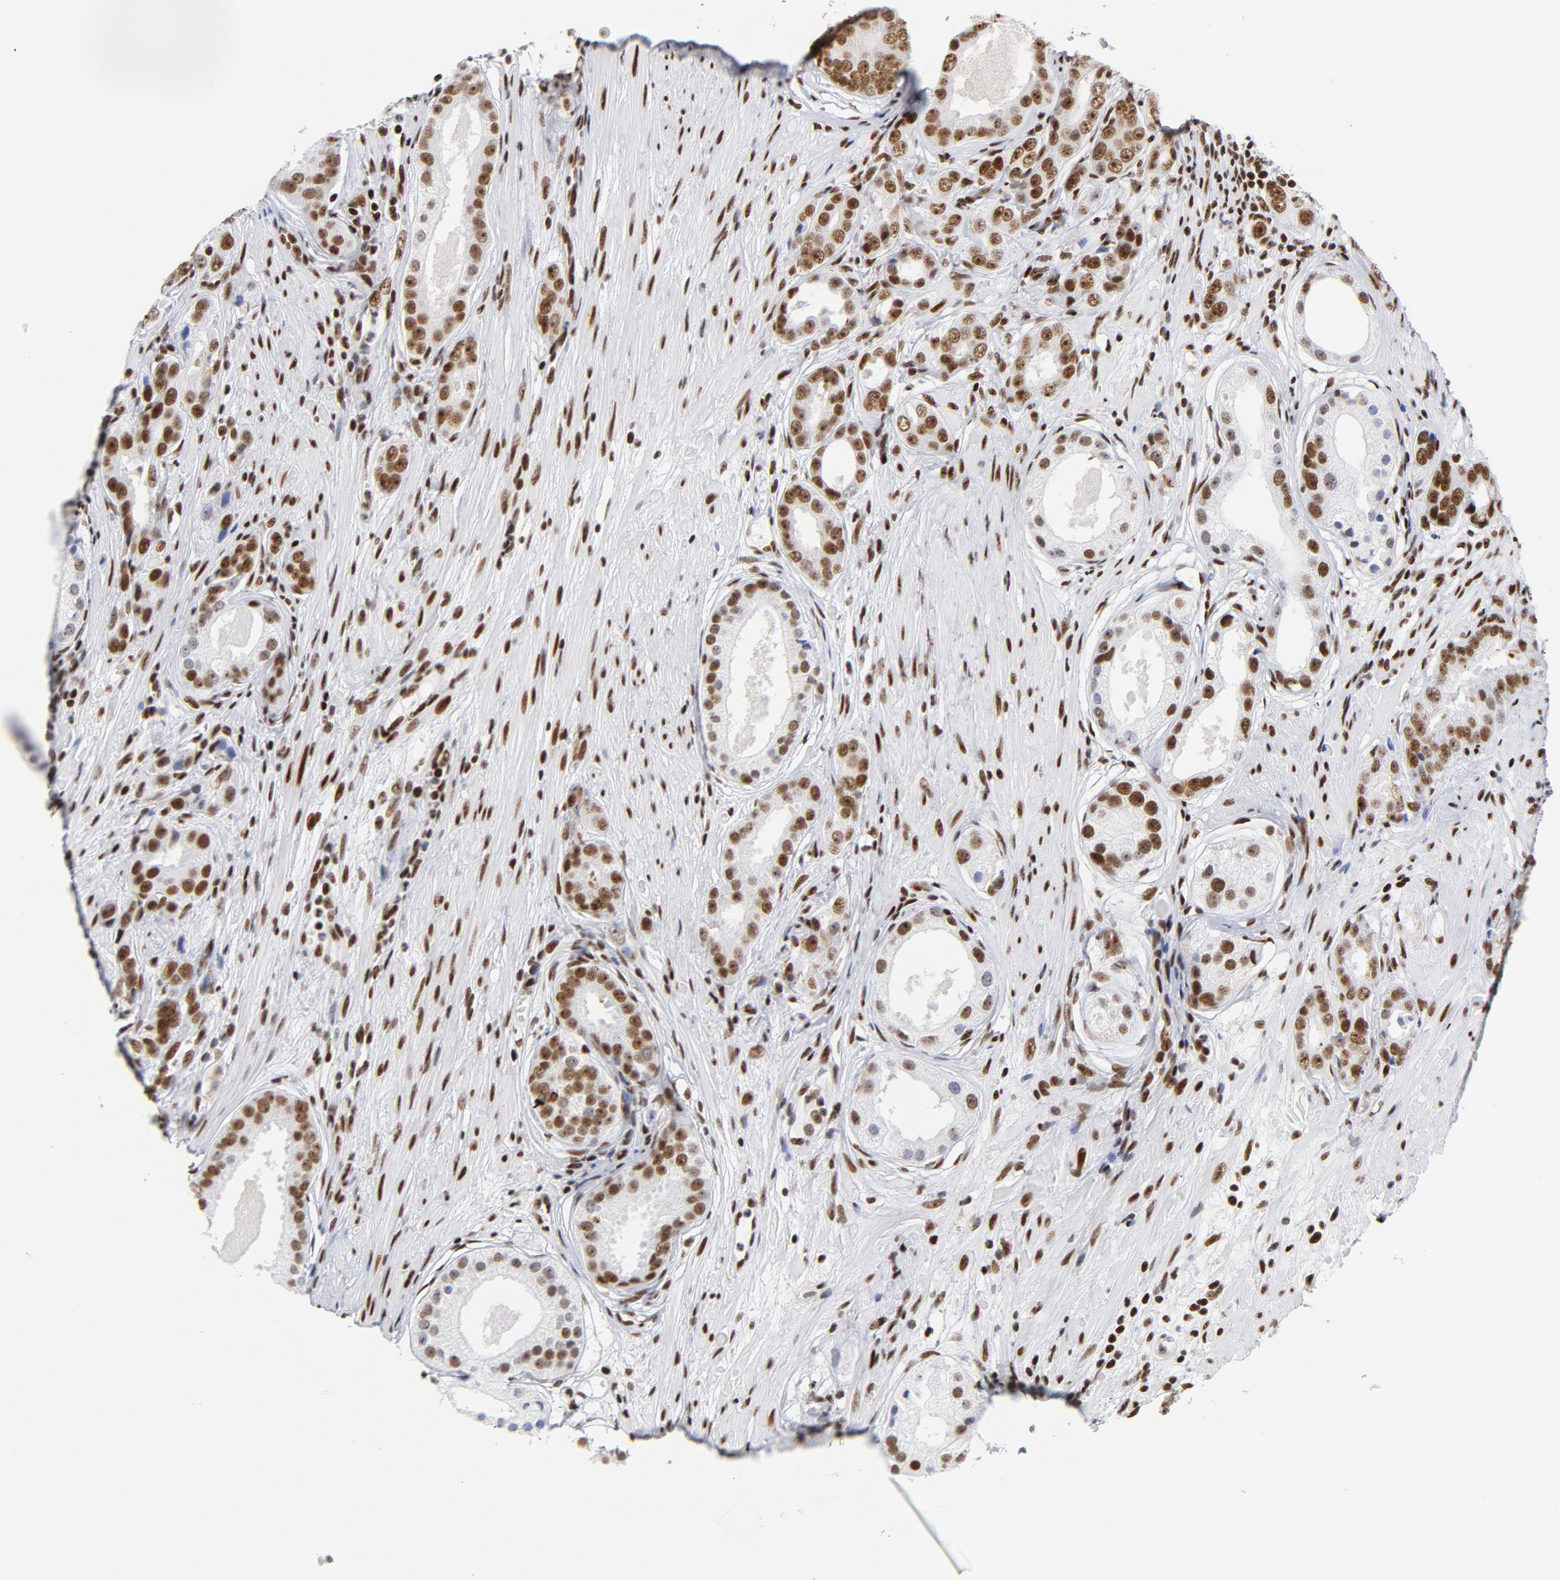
{"staining": {"intensity": "strong", "quantity": ">75%", "location": "nuclear"}, "tissue": "prostate cancer", "cell_type": "Tumor cells", "image_type": "cancer", "snomed": [{"axis": "morphology", "description": "Adenocarcinoma, Medium grade"}, {"axis": "topography", "description": "Prostate"}], "caption": "This is an image of immunohistochemistry (IHC) staining of prostate adenocarcinoma (medium-grade), which shows strong positivity in the nuclear of tumor cells.", "gene": "XRCC5", "patient": {"sex": "male", "age": 53}}